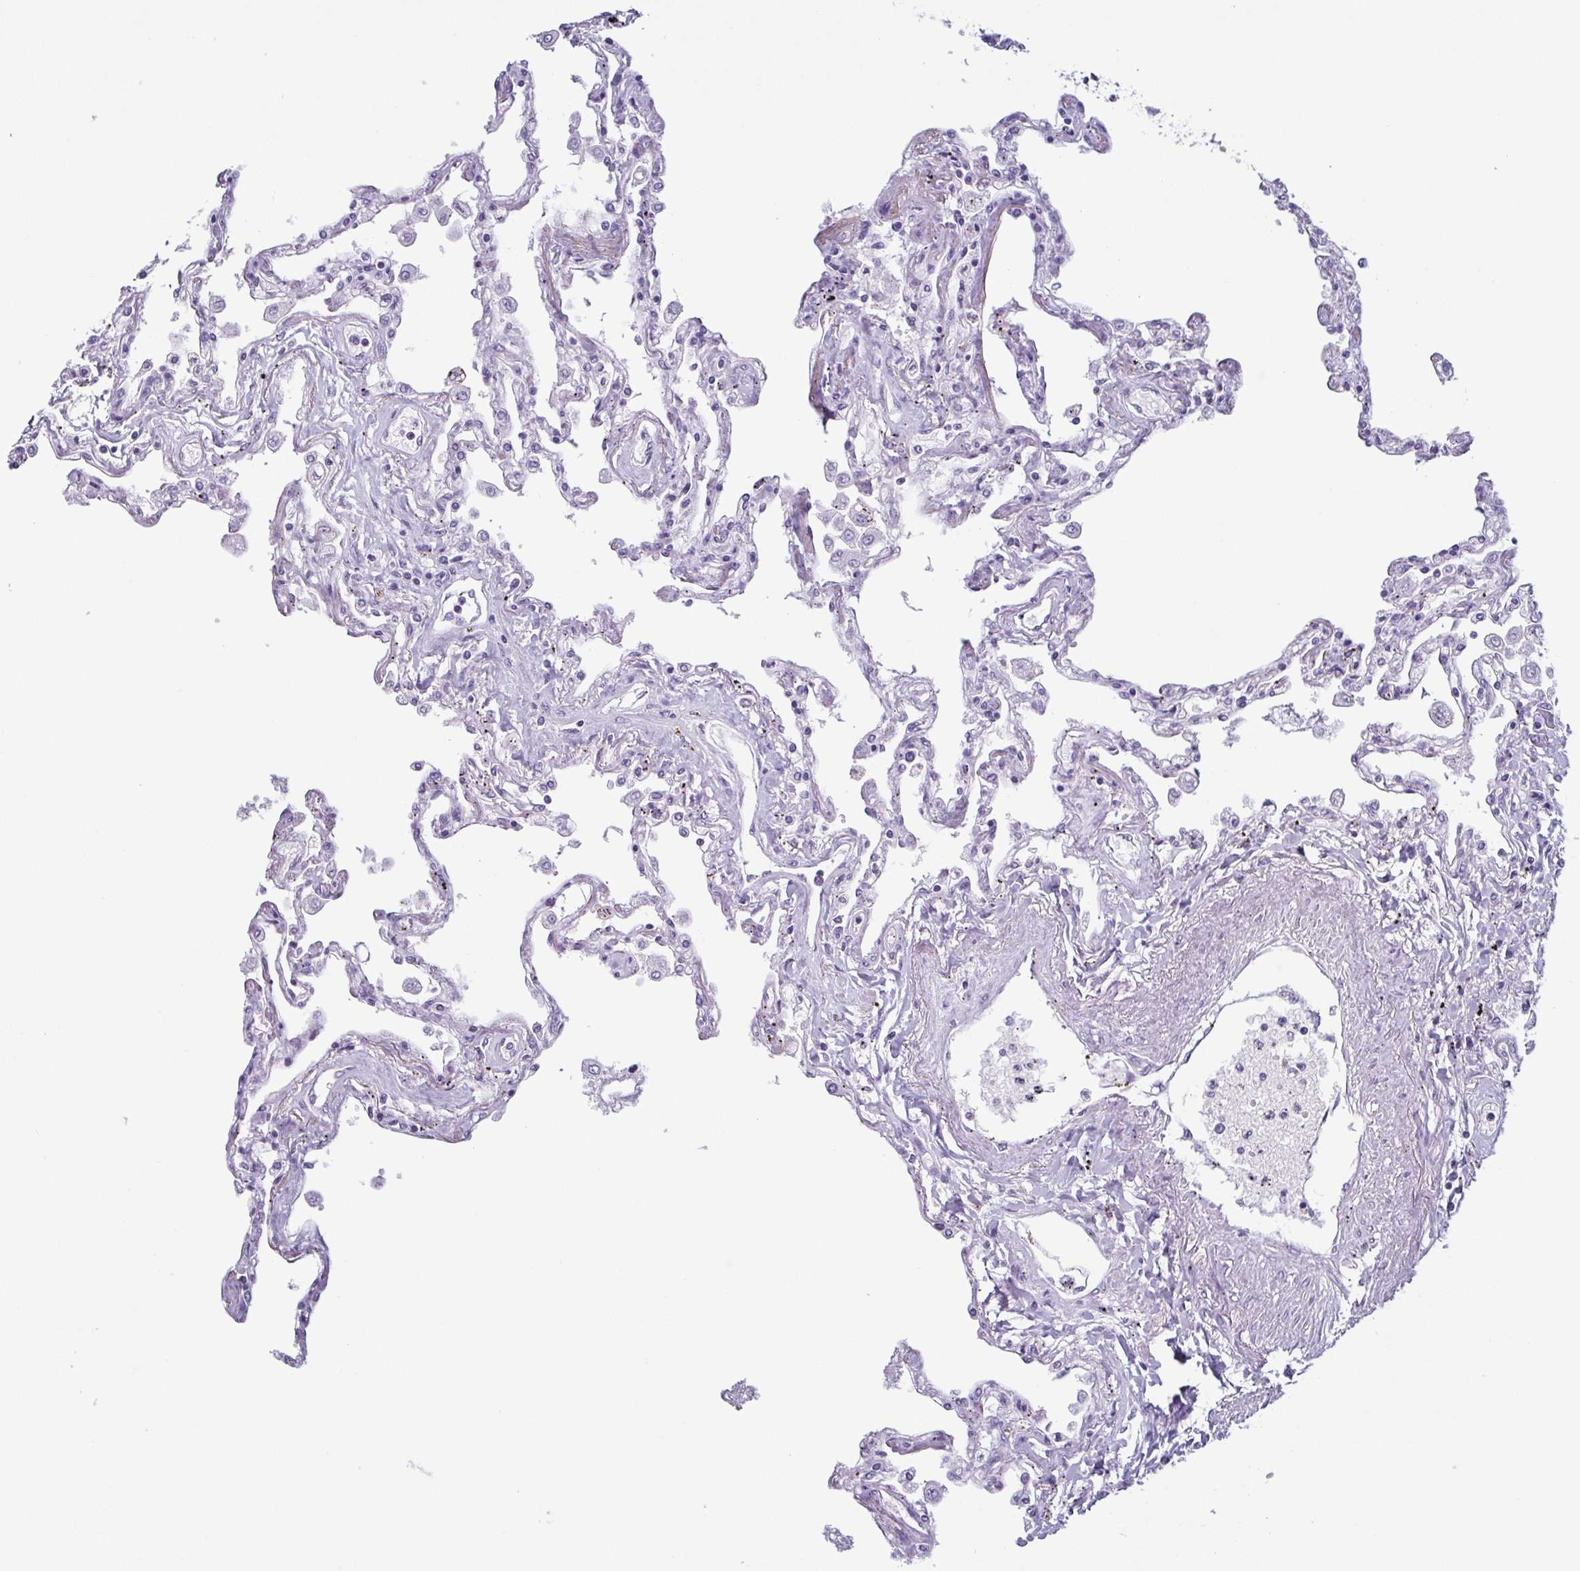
{"staining": {"intensity": "negative", "quantity": "none", "location": "none"}, "tissue": "lung", "cell_type": "Alveolar cells", "image_type": "normal", "snomed": [{"axis": "morphology", "description": "Normal tissue, NOS"}, {"axis": "morphology", "description": "Adenocarcinoma, NOS"}, {"axis": "topography", "description": "Cartilage tissue"}, {"axis": "topography", "description": "Lung"}], "caption": "Lung stained for a protein using immunohistochemistry demonstrates no positivity alveolar cells.", "gene": "KRT10", "patient": {"sex": "female", "age": 67}}